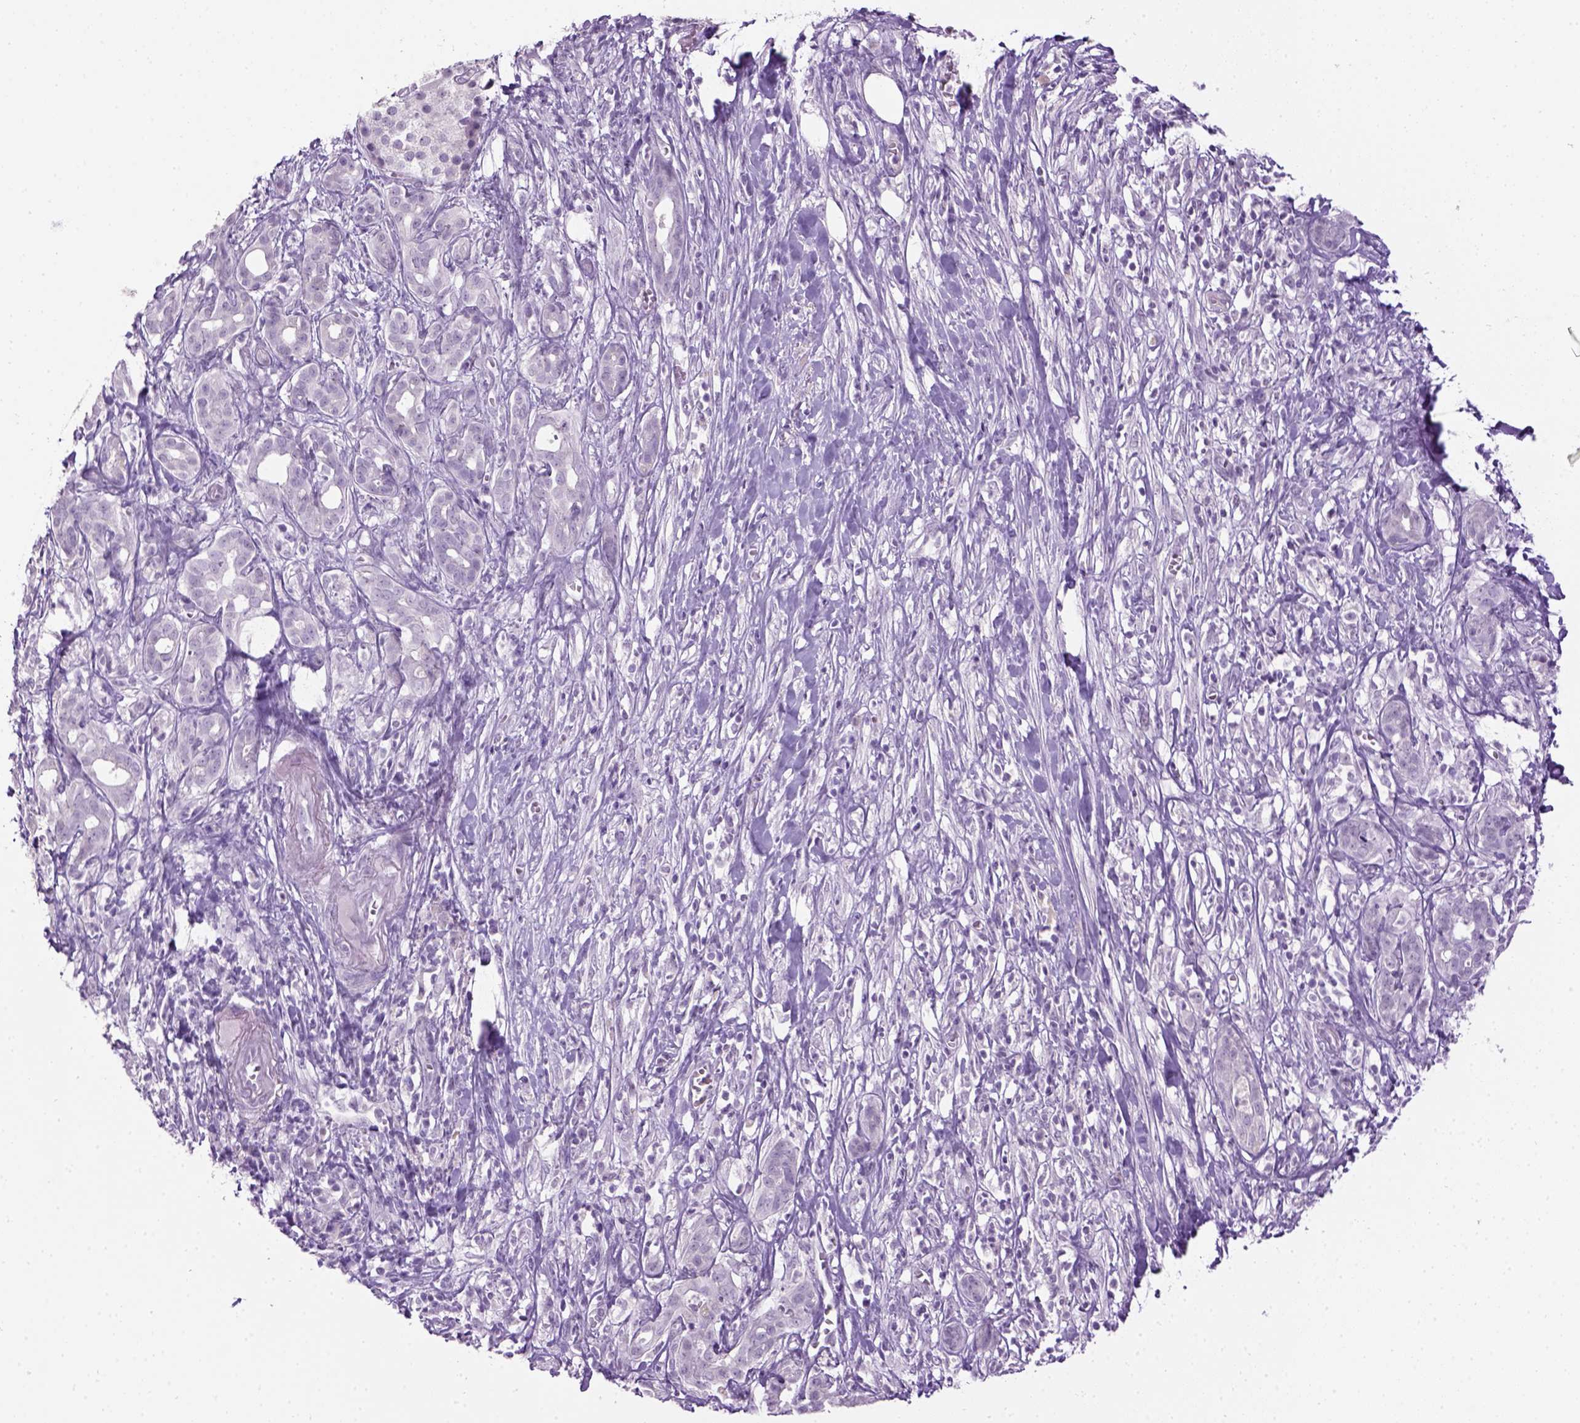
{"staining": {"intensity": "negative", "quantity": "none", "location": "none"}, "tissue": "pancreatic cancer", "cell_type": "Tumor cells", "image_type": "cancer", "snomed": [{"axis": "morphology", "description": "Adenocarcinoma, NOS"}, {"axis": "topography", "description": "Pancreas"}], "caption": "High magnification brightfield microscopy of pancreatic adenocarcinoma stained with DAB (brown) and counterstained with hematoxylin (blue): tumor cells show no significant positivity.", "gene": "GABRB2", "patient": {"sex": "male", "age": 61}}